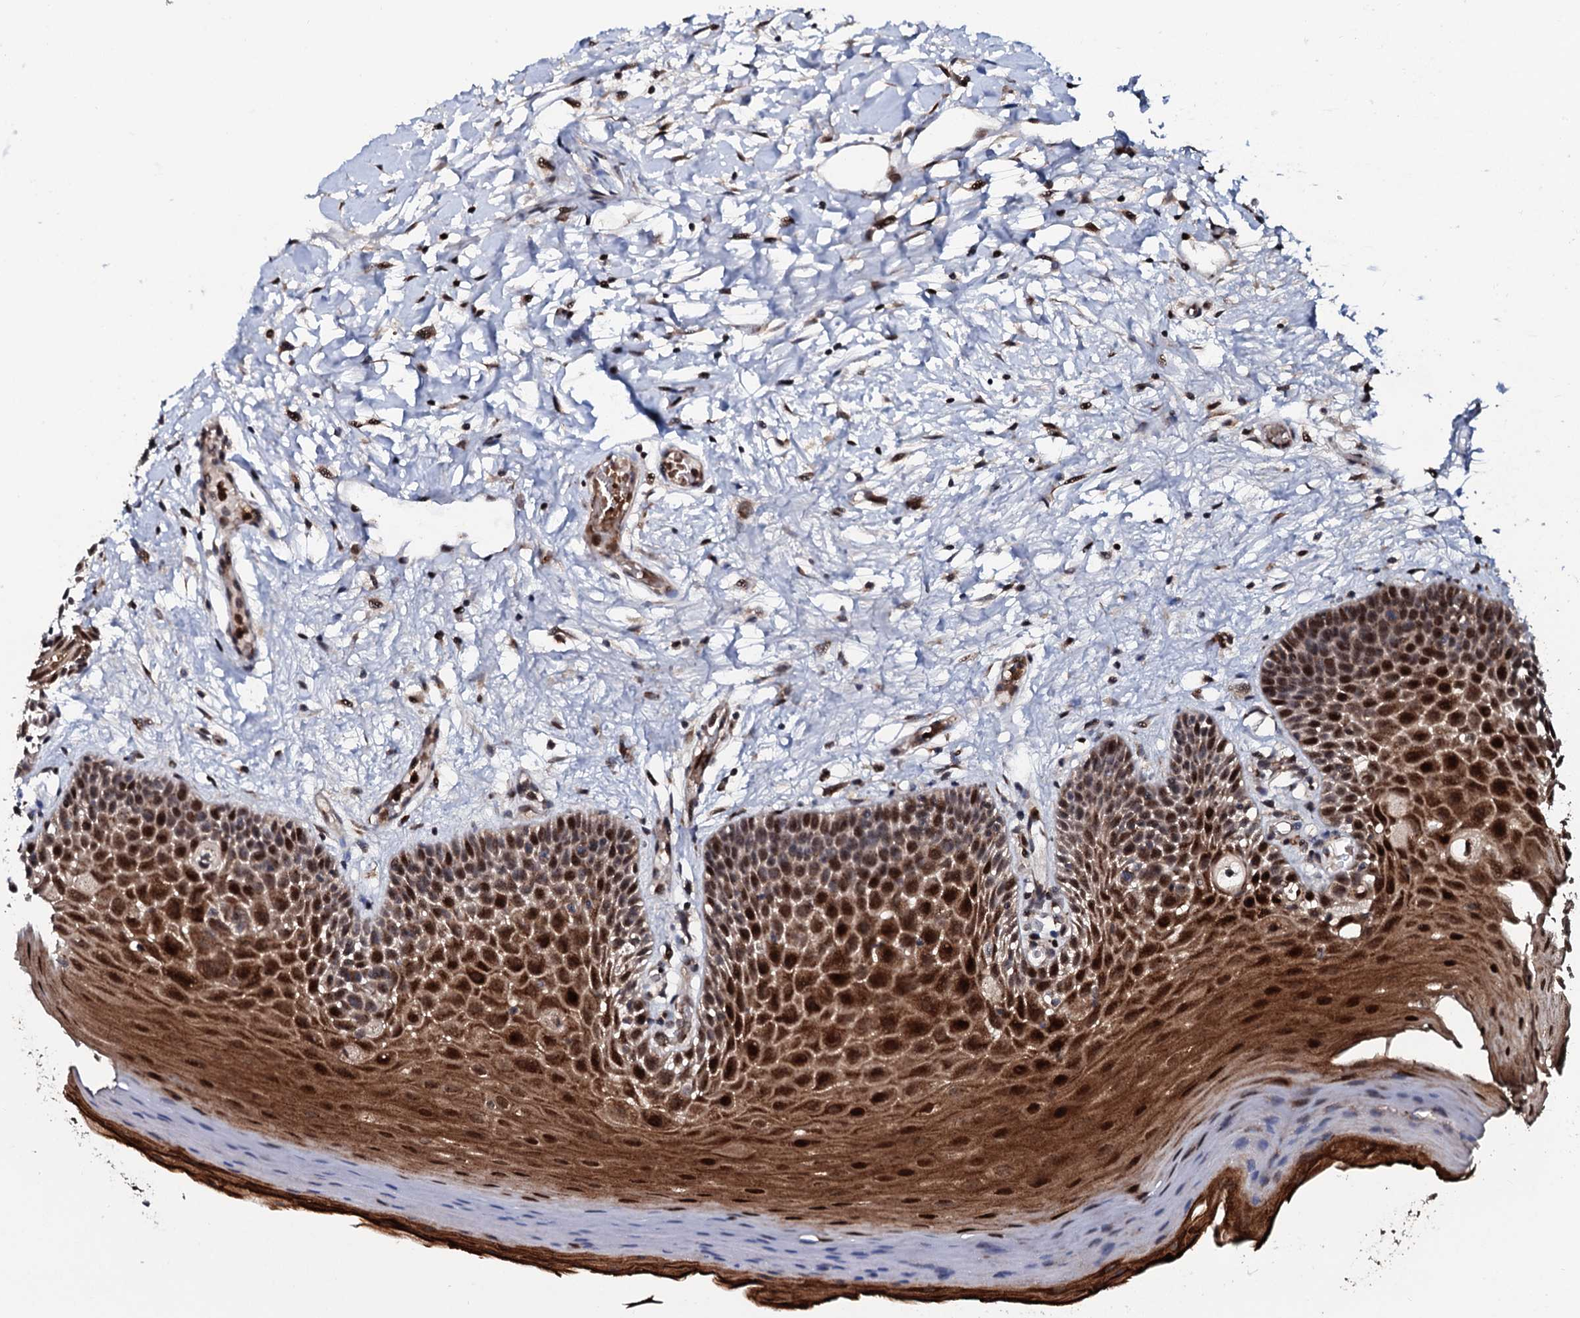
{"staining": {"intensity": "strong", "quantity": ">75%", "location": "cytoplasmic/membranous,nuclear"}, "tissue": "oral mucosa", "cell_type": "Squamous epithelial cells", "image_type": "normal", "snomed": [{"axis": "morphology", "description": "Normal tissue, NOS"}, {"axis": "topography", "description": "Oral tissue"}, {"axis": "topography", "description": "Tounge, NOS"}], "caption": "A histopathology image of oral mucosa stained for a protein exhibits strong cytoplasmic/membranous,nuclear brown staining in squamous epithelial cells. Immunohistochemistry stains the protein of interest in brown and the nuclei are stained blue.", "gene": "COG6", "patient": {"sex": "male", "age": 47}}